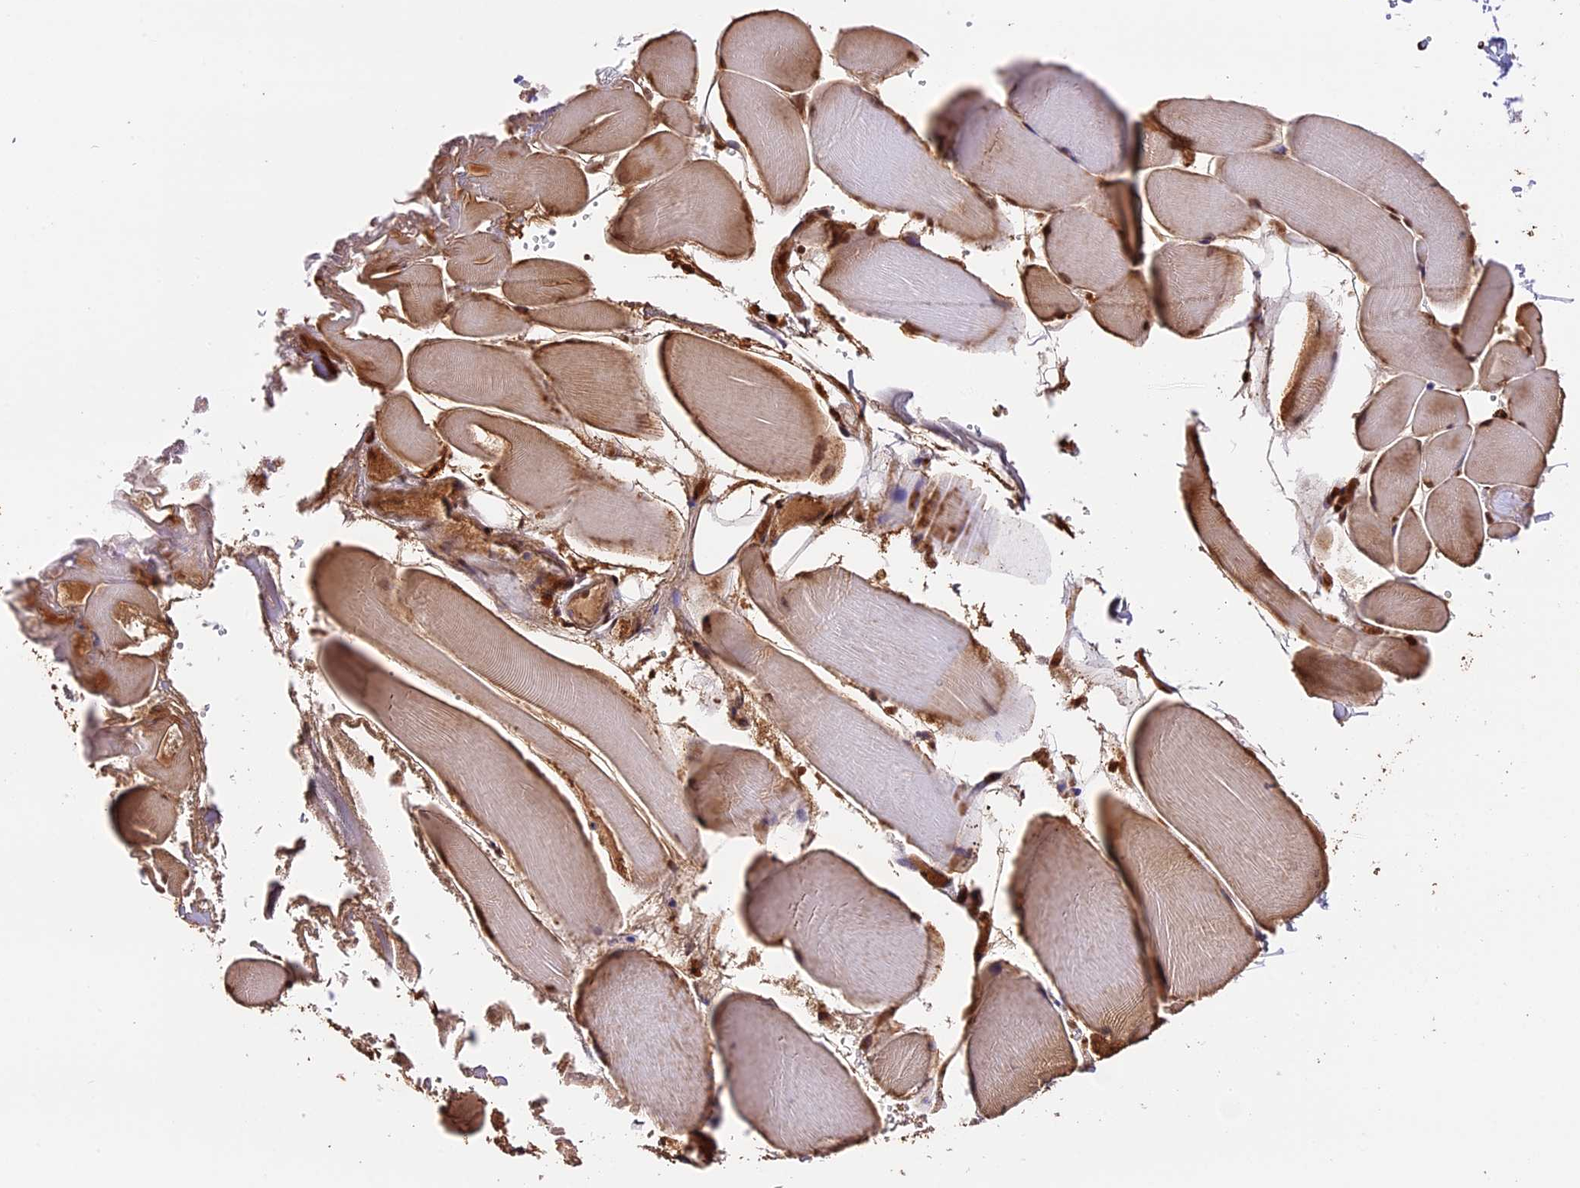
{"staining": {"intensity": "moderate", "quantity": "25%-75%", "location": "cytoplasmic/membranous,nuclear"}, "tissue": "skeletal muscle", "cell_type": "Myocytes", "image_type": "normal", "snomed": [{"axis": "morphology", "description": "Normal tissue, NOS"}, {"axis": "morphology", "description": "Basal cell carcinoma"}, {"axis": "topography", "description": "Skeletal muscle"}], "caption": "Immunohistochemistry (IHC) of unremarkable human skeletal muscle reveals medium levels of moderate cytoplasmic/membranous,nuclear staining in approximately 25%-75% of myocytes. (DAB (3,3'-diaminobenzidine) IHC with brightfield microscopy, high magnification).", "gene": "MAP3K7CL", "patient": {"sex": "female", "age": 64}}